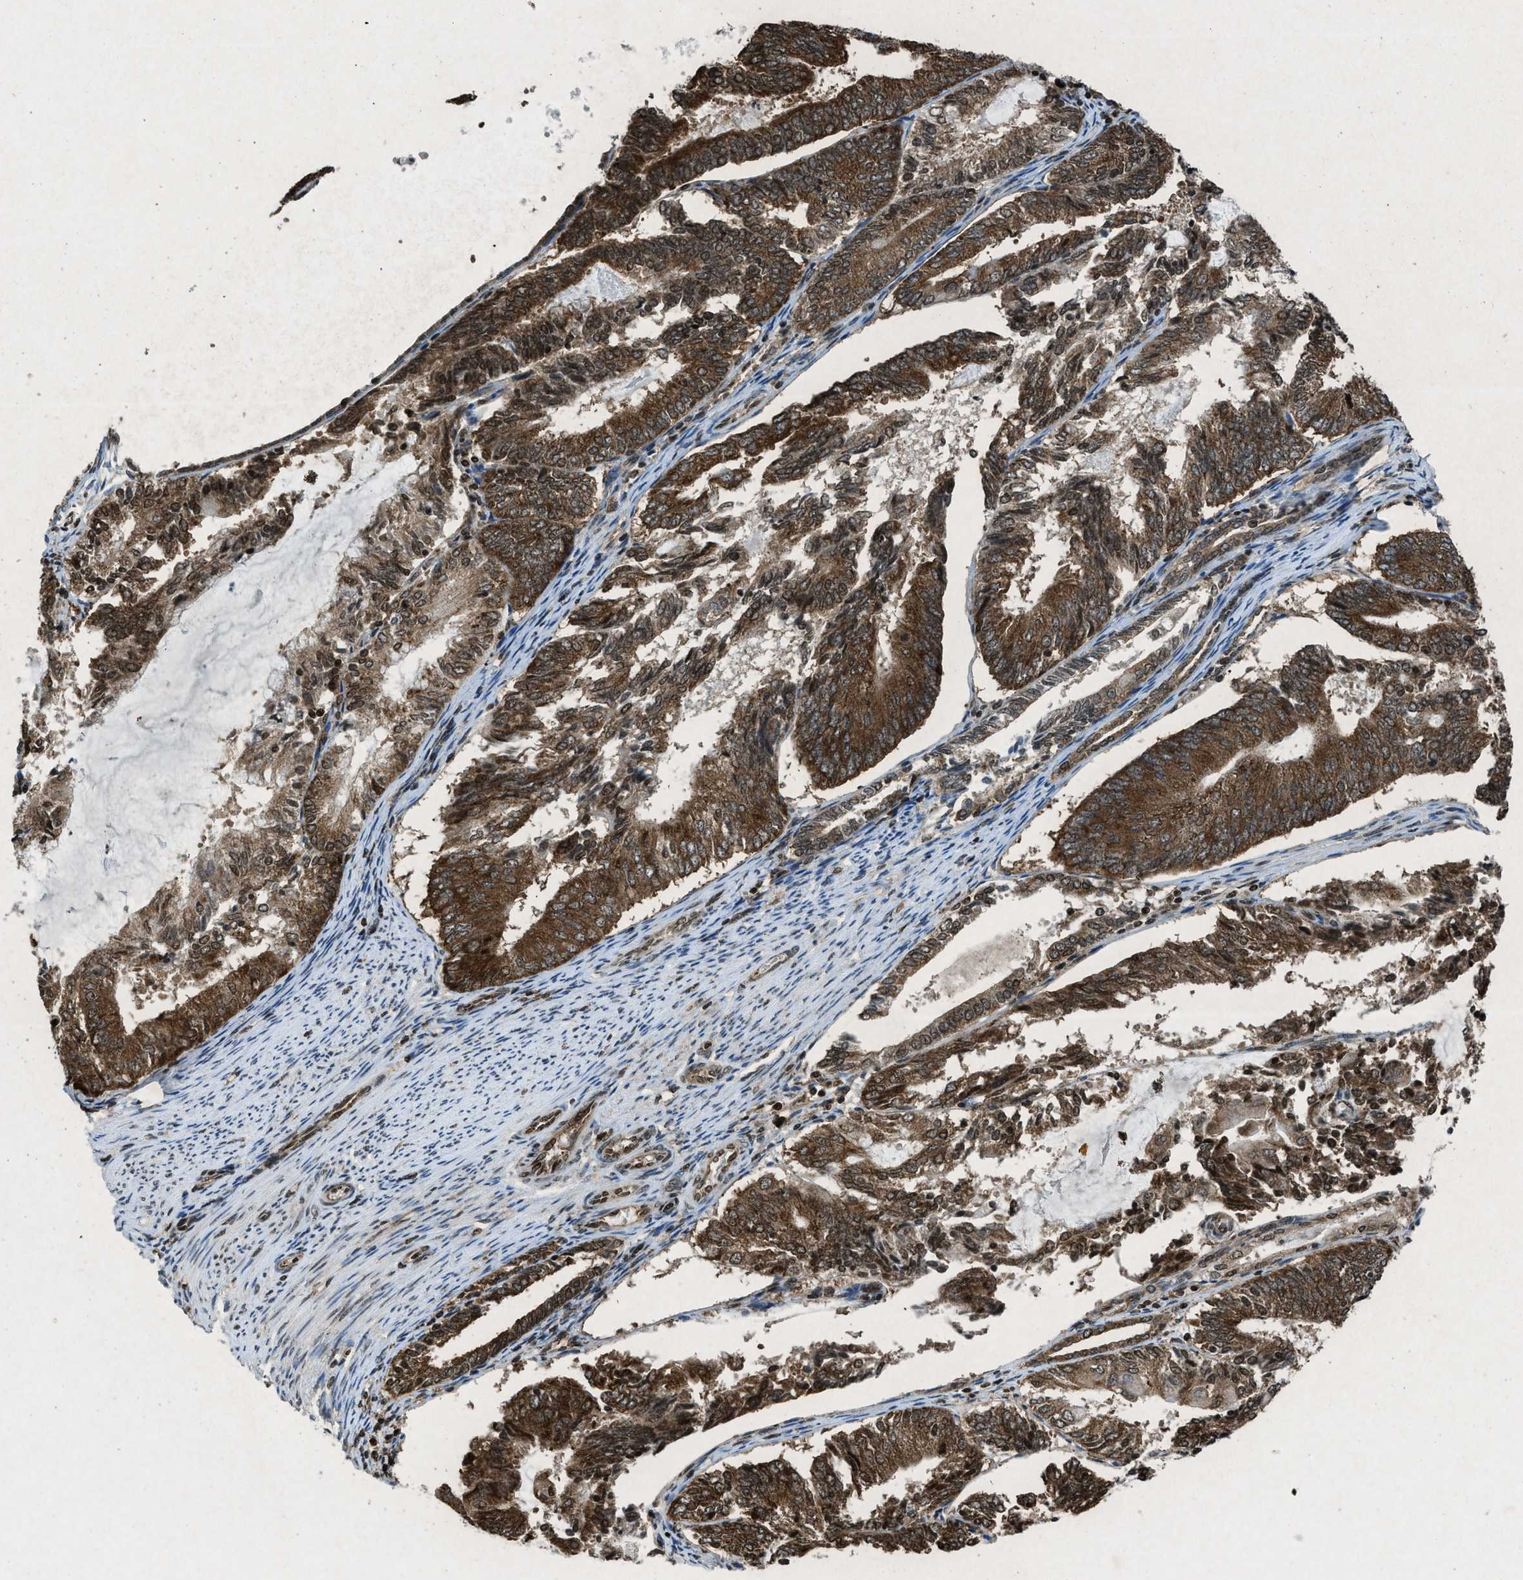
{"staining": {"intensity": "moderate", "quantity": ">75%", "location": "cytoplasmic/membranous"}, "tissue": "endometrial cancer", "cell_type": "Tumor cells", "image_type": "cancer", "snomed": [{"axis": "morphology", "description": "Adenocarcinoma, NOS"}, {"axis": "topography", "description": "Endometrium"}], "caption": "Protein analysis of endometrial cancer tissue shows moderate cytoplasmic/membranous expression in approximately >75% of tumor cells.", "gene": "NXF1", "patient": {"sex": "female", "age": 81}}